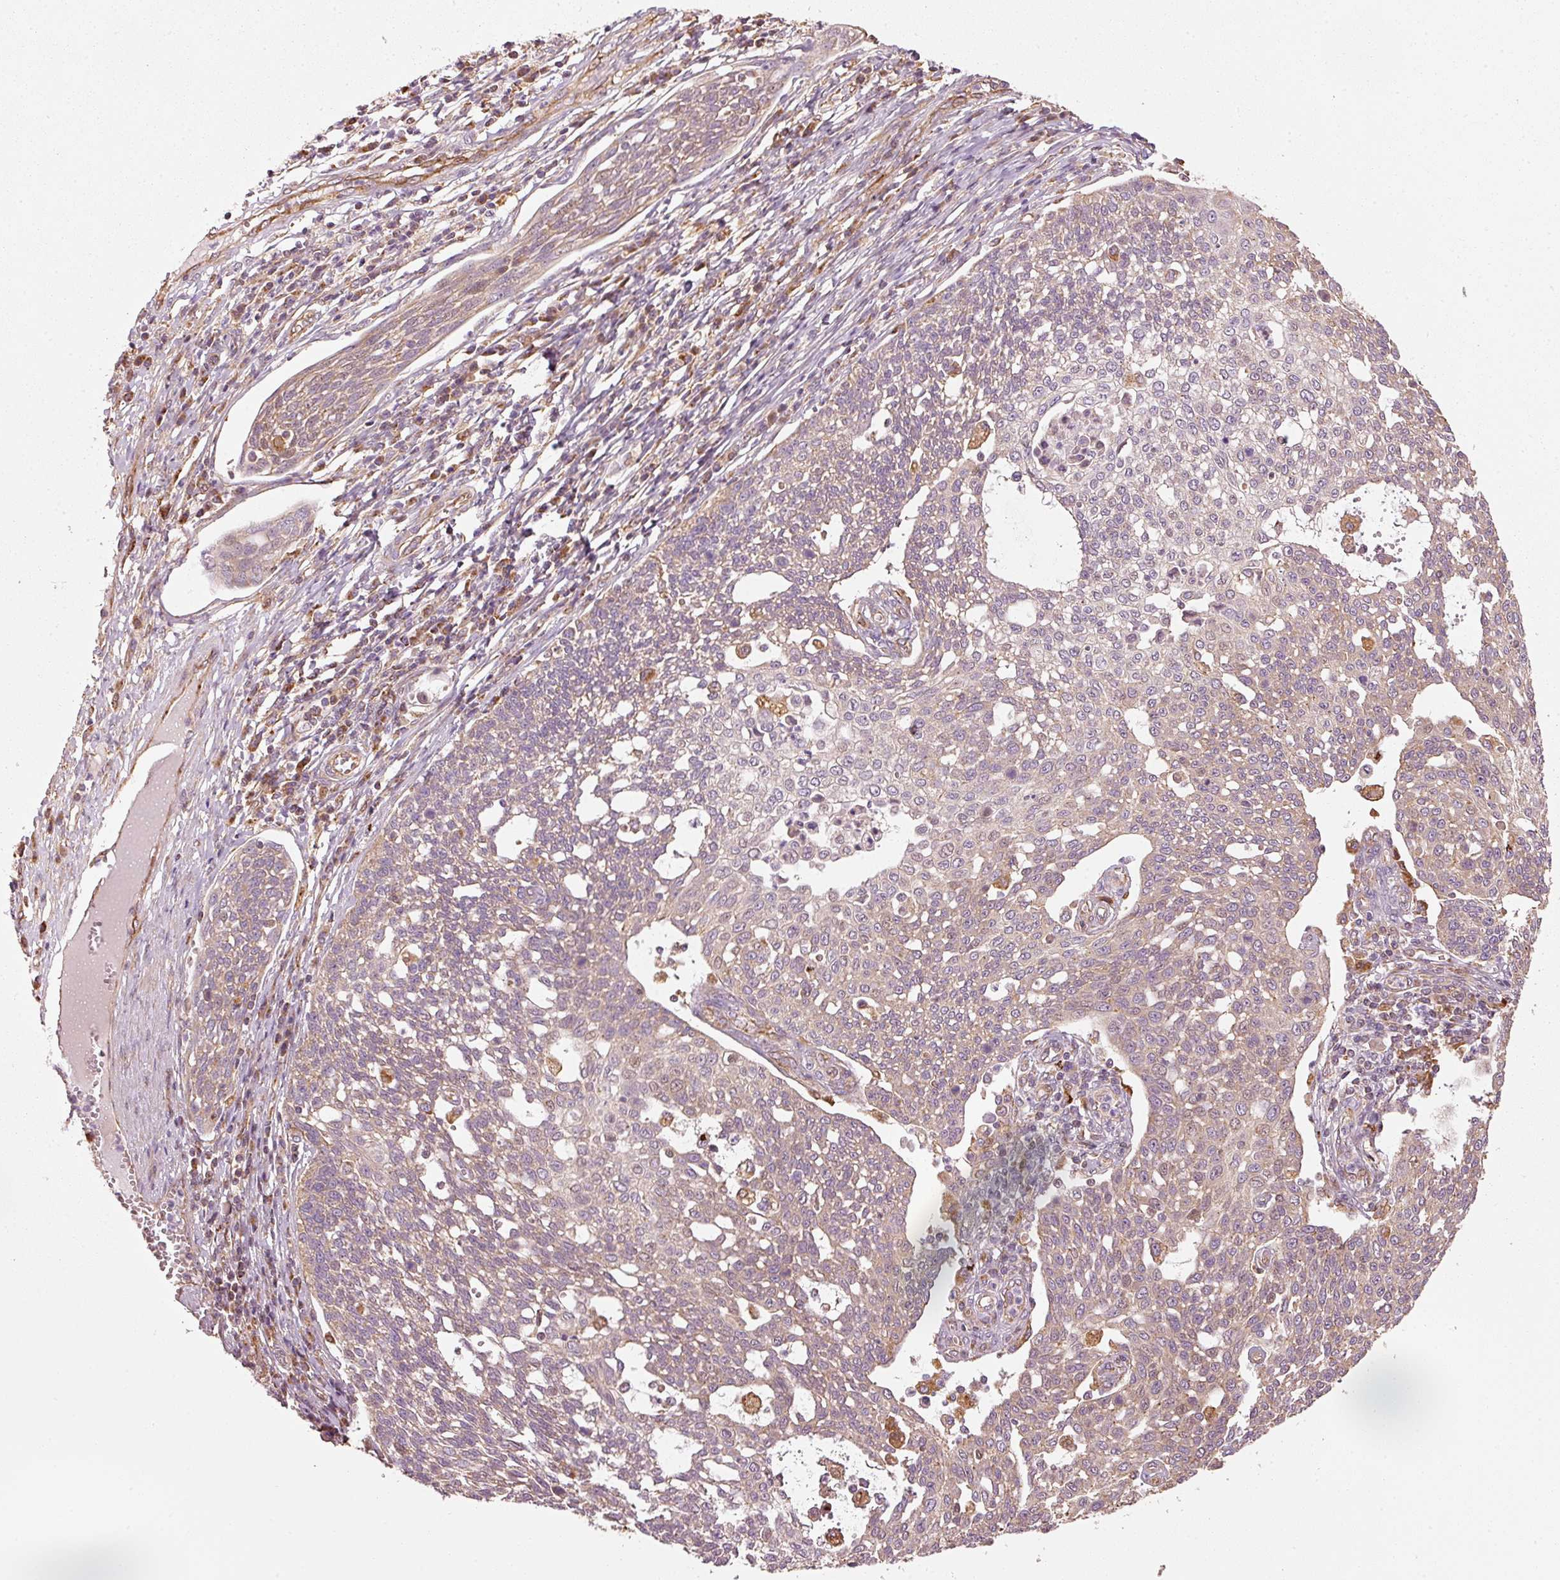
{"staining": {"intensity": "weak", "quantity": "25%-75%", "location": "cytoplasmic/membranous"}, "tissue": "cervical cancer", "cell_type": "Tumor cells", "image_type": "cancer", "snomed": [{"axis": "morphology", "description": "Squamous cell carcinoma, NOS"}, {"axis": "topography", "description": "Cervix"}], "caption": "Immunohistochemical staining of human squamous cell carcinoma (cervical) demonstrates low levels of weak cytoplasmic/membranous expression in about 25%-75% of tumor cells. (Brightfield microscopy of DAB IHC at high magnification).", "gene": "MTHFD1L", "patient": {"sex": "female", "age": 34}}